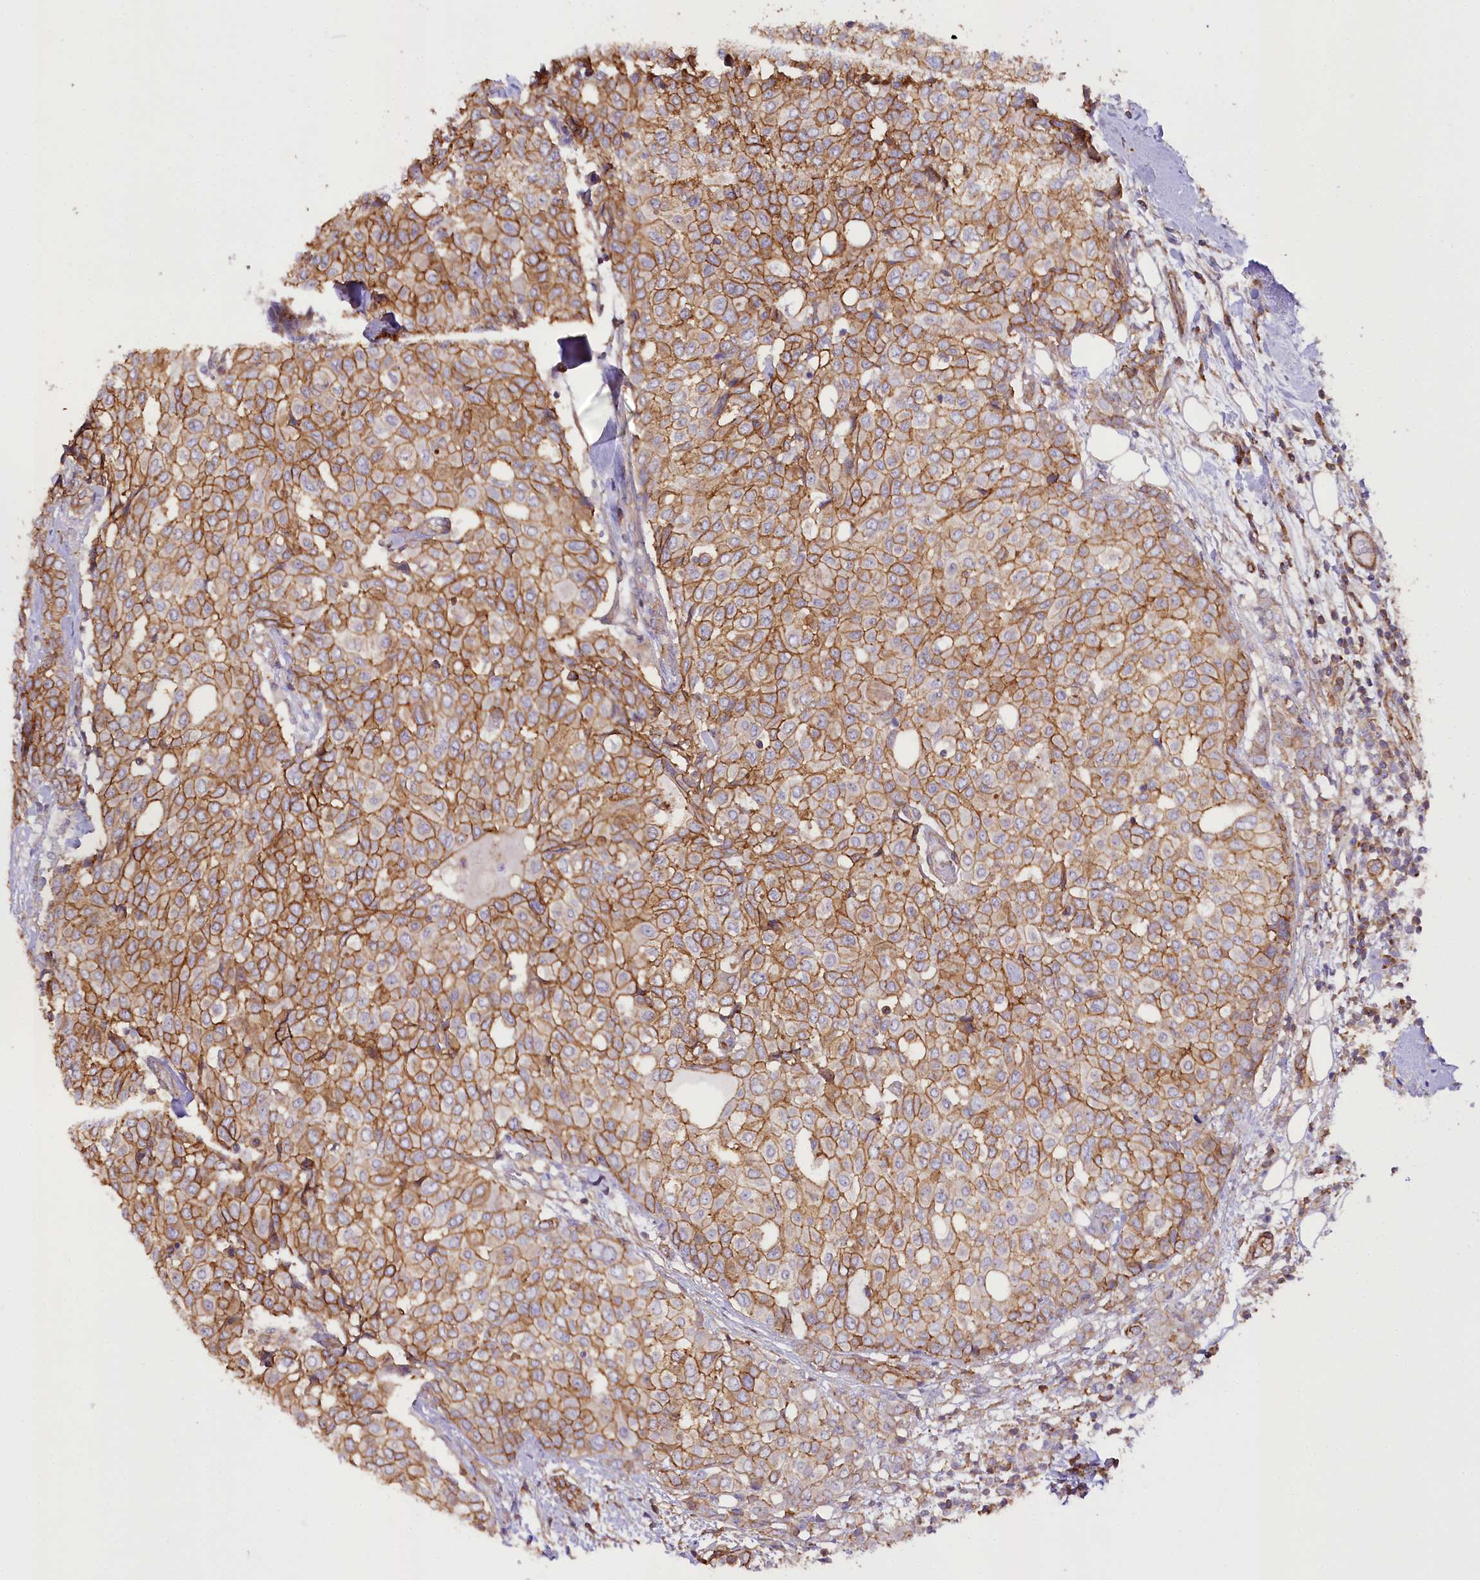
{"staining": {"intensity": "moderate", "quantity": ">75%", "location": "cytoplasmic/membranous"}, "tissue": "breast cancer", "cell_type": "Tumor cells", "image_type": "cancer", "snomed": [{"axis": "morphology", "description": "Lobular carcinoma"}, {"axis": "topography", "description": "Breast"}], "caption": "Moderate cytoplasmic/membranous staining is appreciated in approximately >75% of tumor cells in breast lobular carcinoma. (DAB IHC, brown staining for protein, blue staining for nuclei).", "gene": "SYNPO2", "patient": {"sex": "female", "age": 51}}